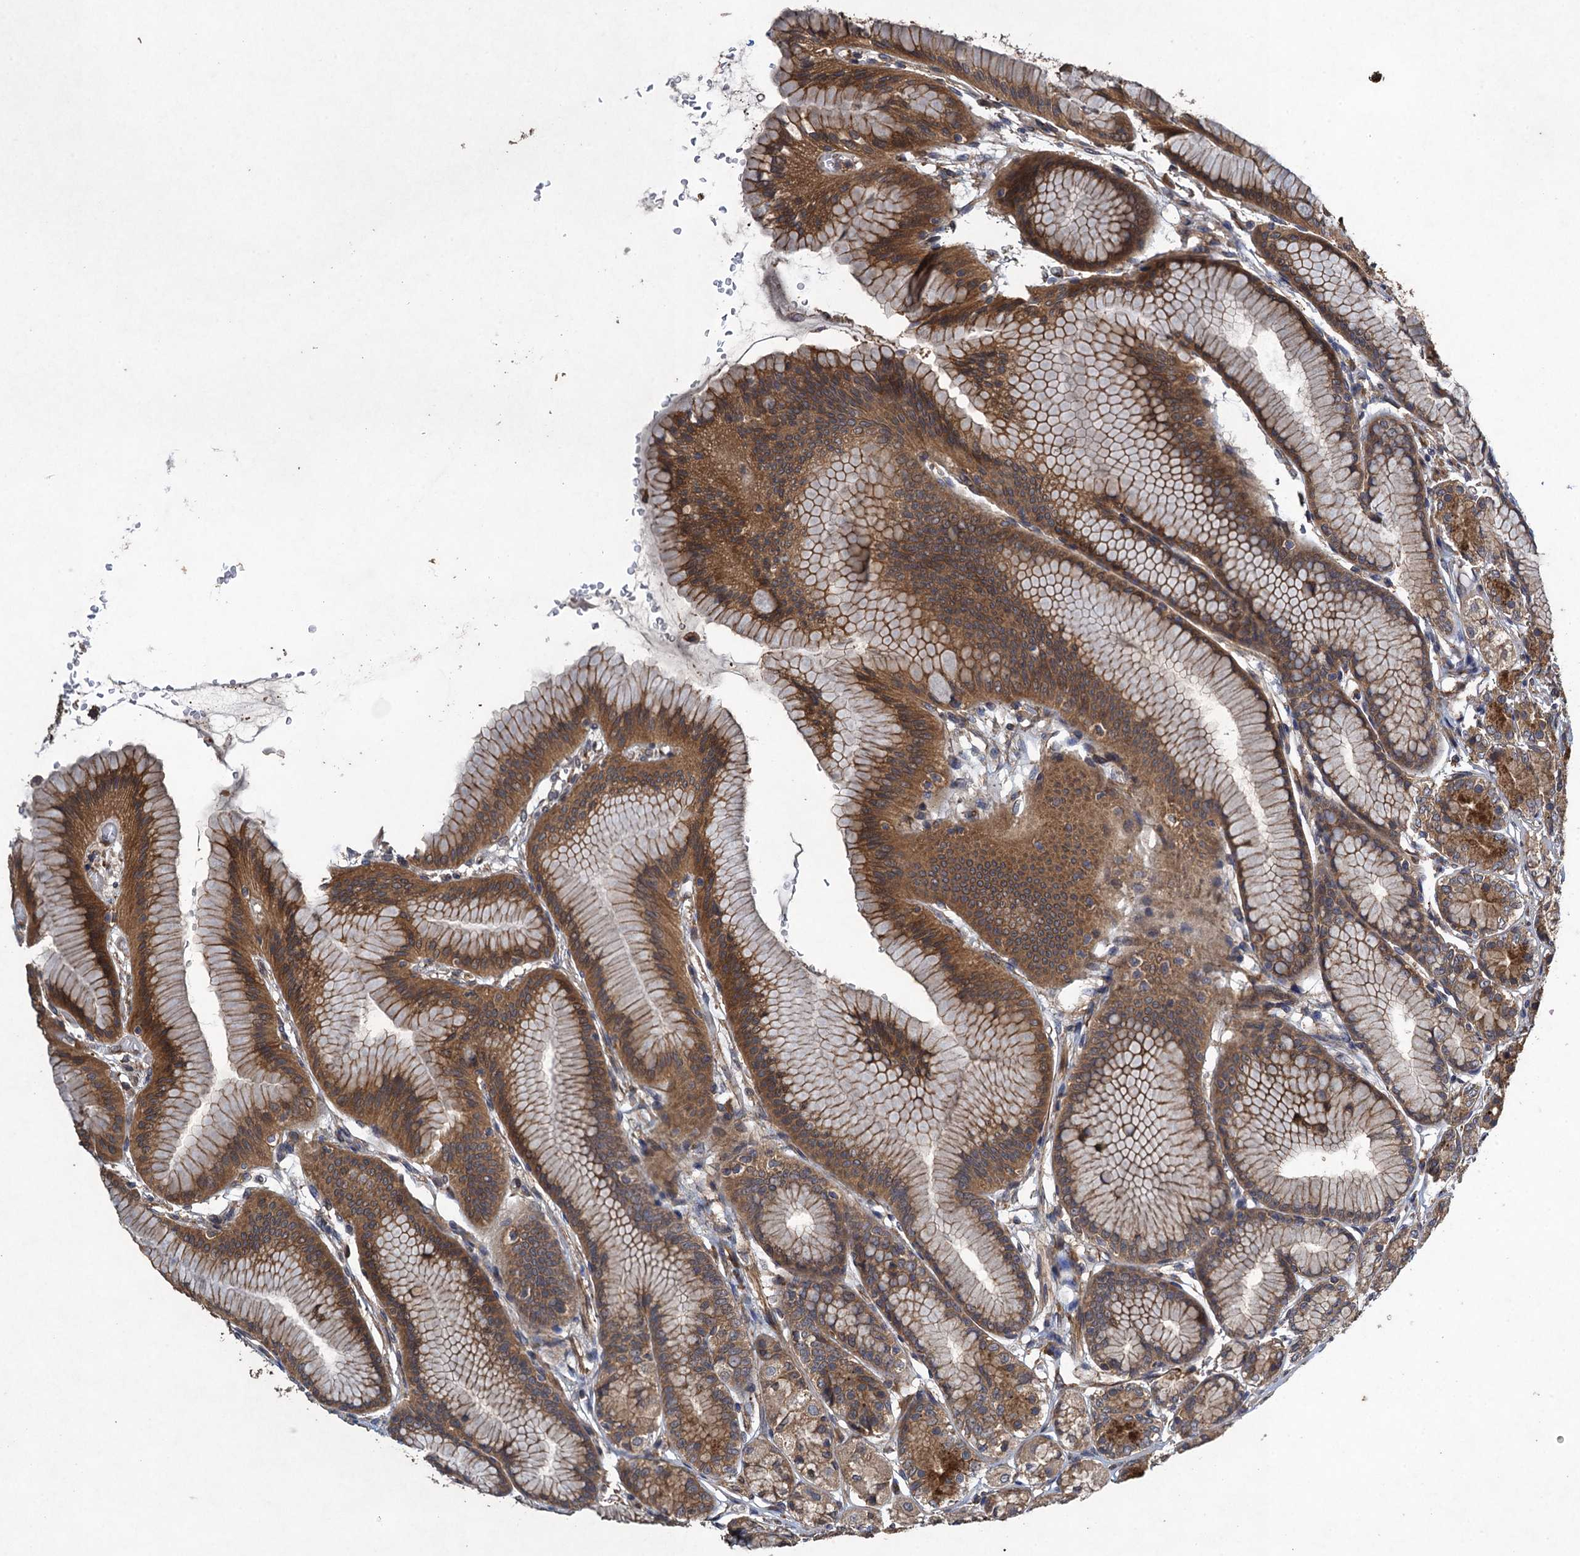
{"staining": {"intensity": "moderate", "quantity": ">75%", "location": "cytoplasmic/membranous"}, "tissue": "stomach", "cell_type": "Glandular cells", "image_type": "normal", "snomed": [{"axis": "morphology", "description": "Normal tissue, NOS"}, {"axis": "morphology", "description": "Adenocarcinoma, NOS"}, {"axis": "morphology", "description": "Adenocarcinoma, High grade"}, {"axis": "topography", "description": "Stomach, upper"}, {"axis": "topography", "description": "Stomach"}], "caption": "Unremarkable stomach demonstrates moderate cytoplasmic/membranous staining in approximately >75% of glandular cells, visualized by immunohistochemistry. The protein of interest is stained brown, and the nuclei are stained in blue (DAB (3,3'-diaminobenzidine) IHC with brightfield microscopy, high magnification).", "gene": "CNTN5", "patient": {"sex": "female", "age": 65}}